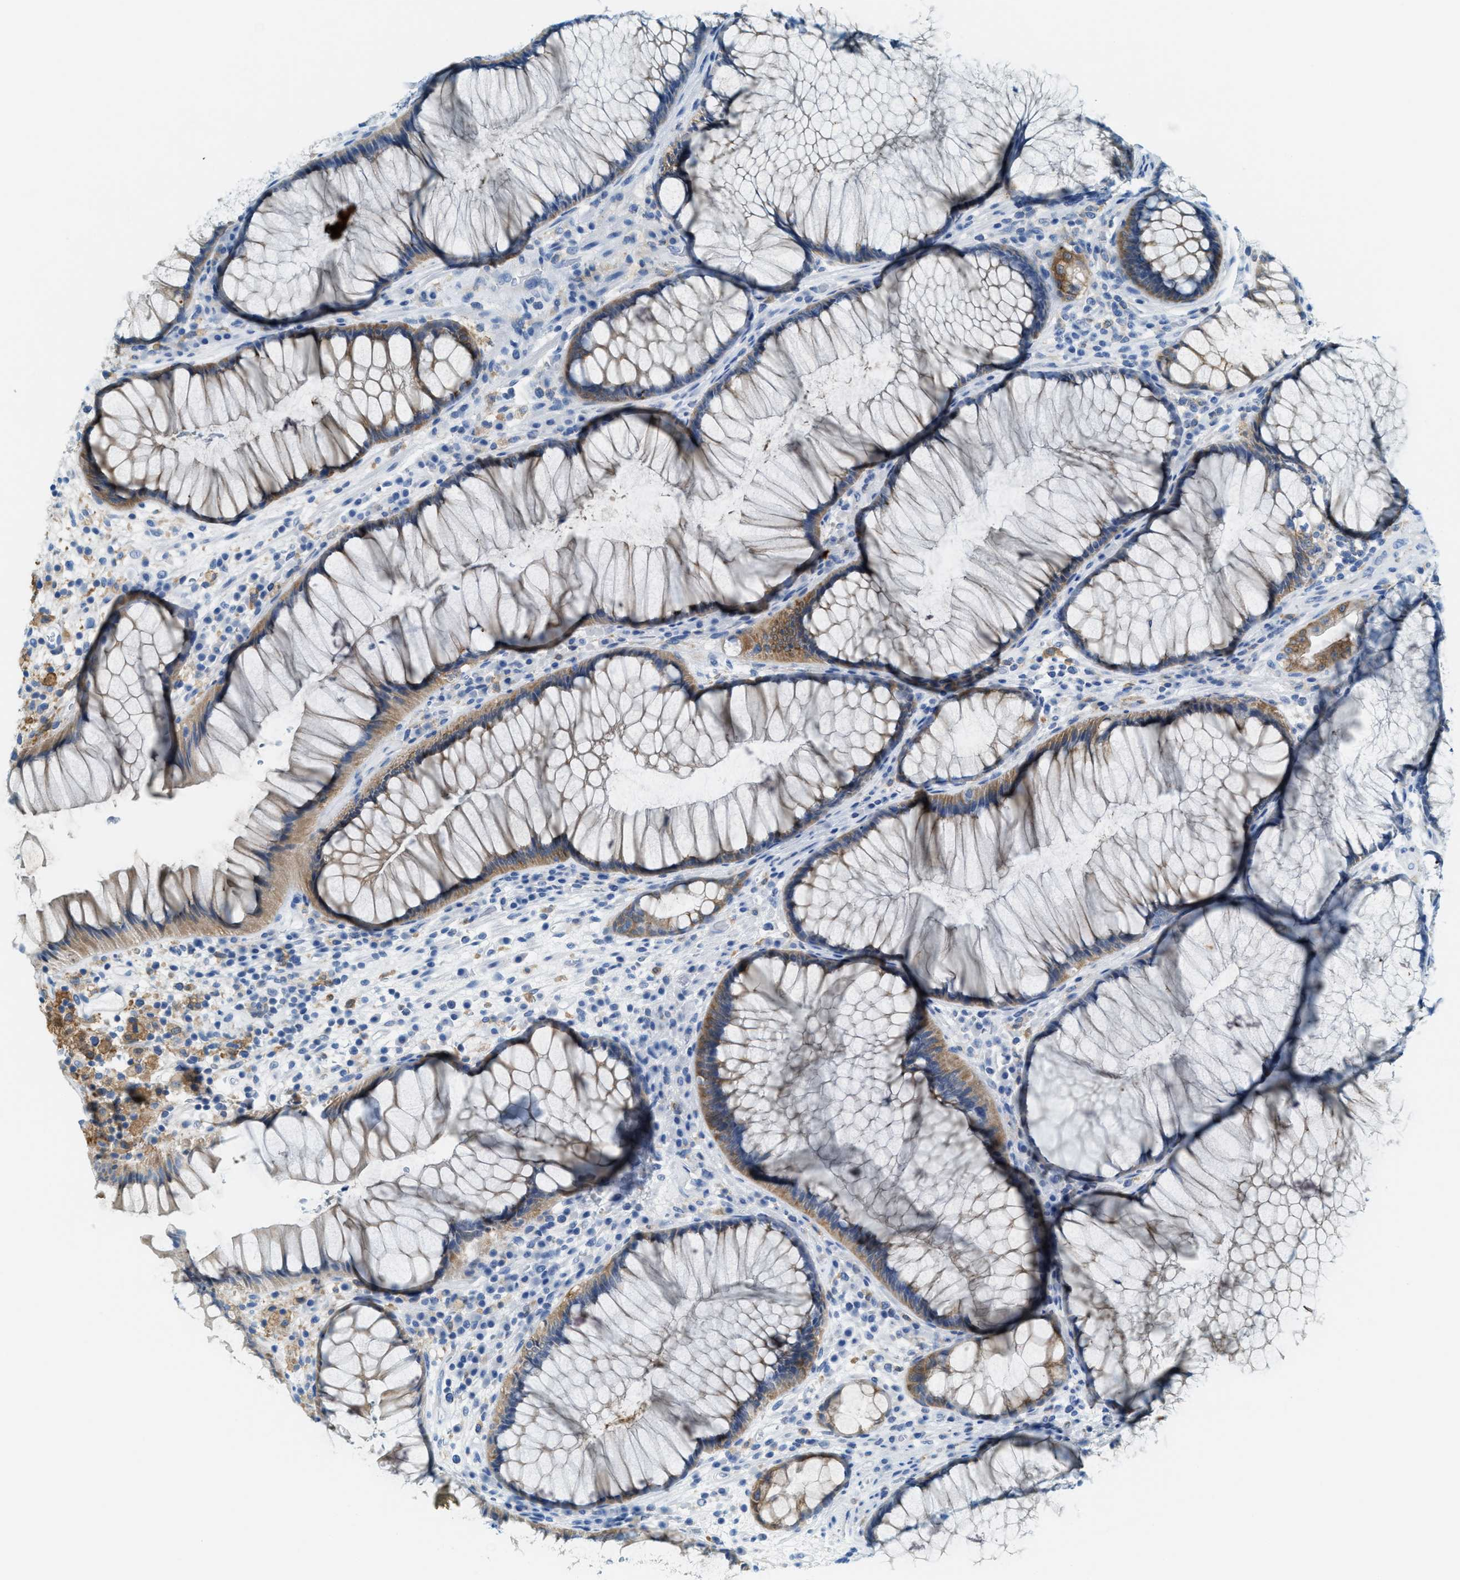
{"staining": {"intensity": "weak", "quantity": "25%-75%", "location": "cytoplasmic/membranous"}, "tissue": "rectum", "cell_type": "Glandular cells", "image_type": "normal", "snomed": [{"axis": "morphology", "description": "Normal tissue, NOS"}, {"axis": "topography", "description": "Rectum"}], "caption": "IHC photomicrograph of benign rectum: rectum stained using IHC reveals low levels of weak protein expression localized specifically in the cytoplasmic/membranous of glandular cells, appearing as a cytoplasmic/membranous brown color.", "gene": "MATCAP2", "patient": {"sex": "male", "age": 51}}